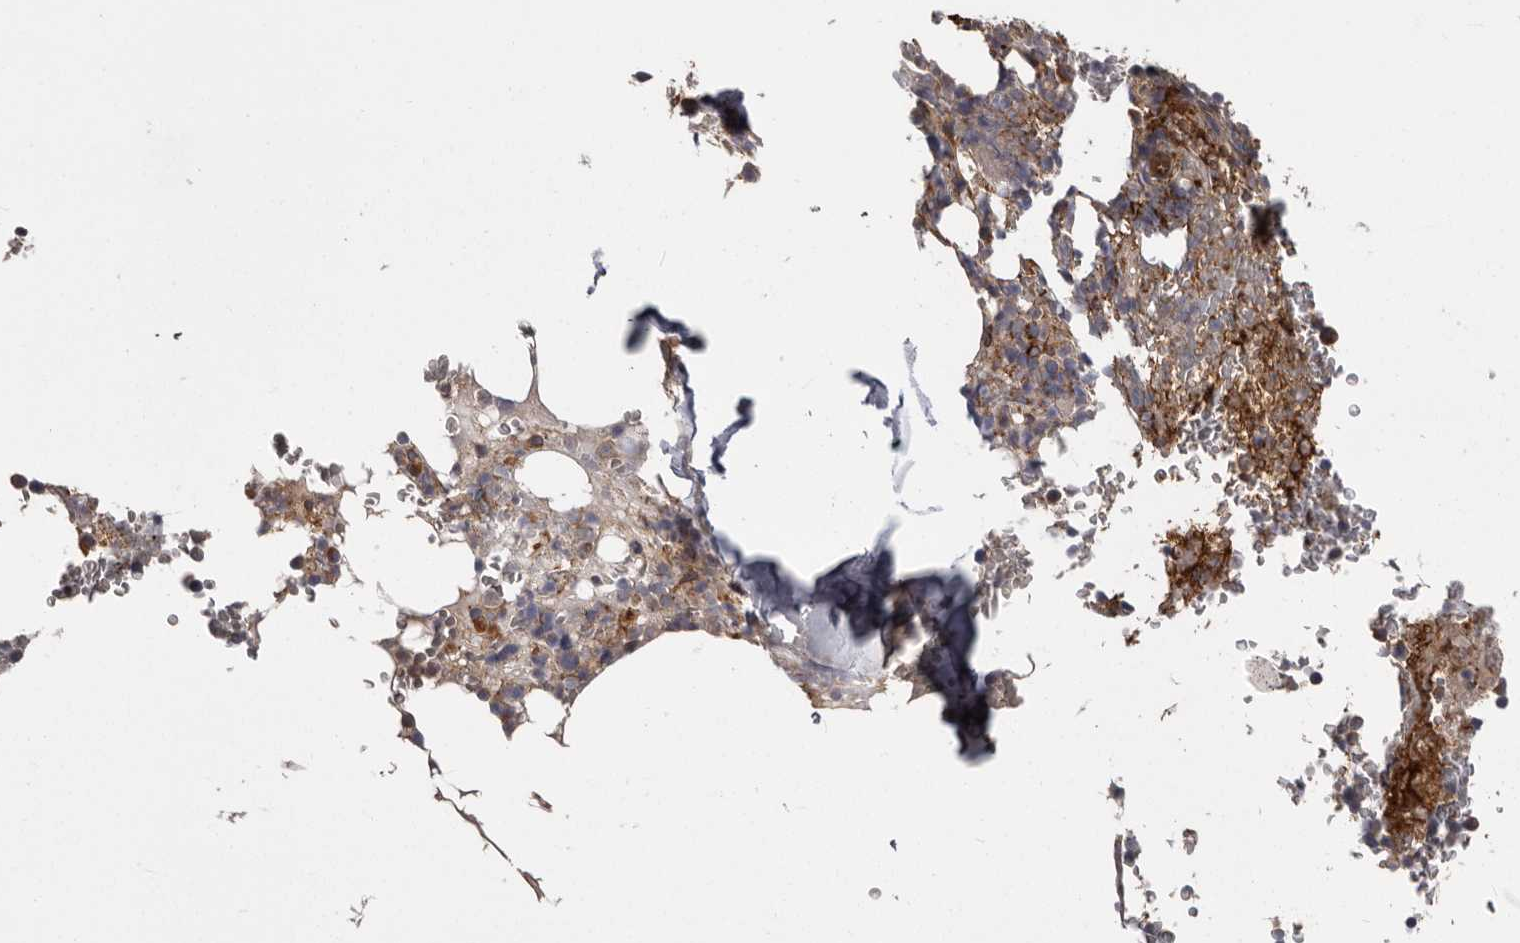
{"staining": {"intensity": "moderate", "quantity": "<25%", "location": "cytoplasmic/membranous"}, "tissue": "bone marrow", "cell_type": "Hematopoietic cells", "image_type": "normal", "snomed": [{"axis": "morphology", "description": "Normal tissue, NOS"}, {"axis": "topography", "description": "Bone marrow"}], "caption": "Brown immunohistochemical staining in normal human bone marrow exhibits moderate cytoplasmic/membranous staining in about <25% of hematopoietic cells.", "gene": "ENAH", "patient": {"sex": "male", "age": 58}}